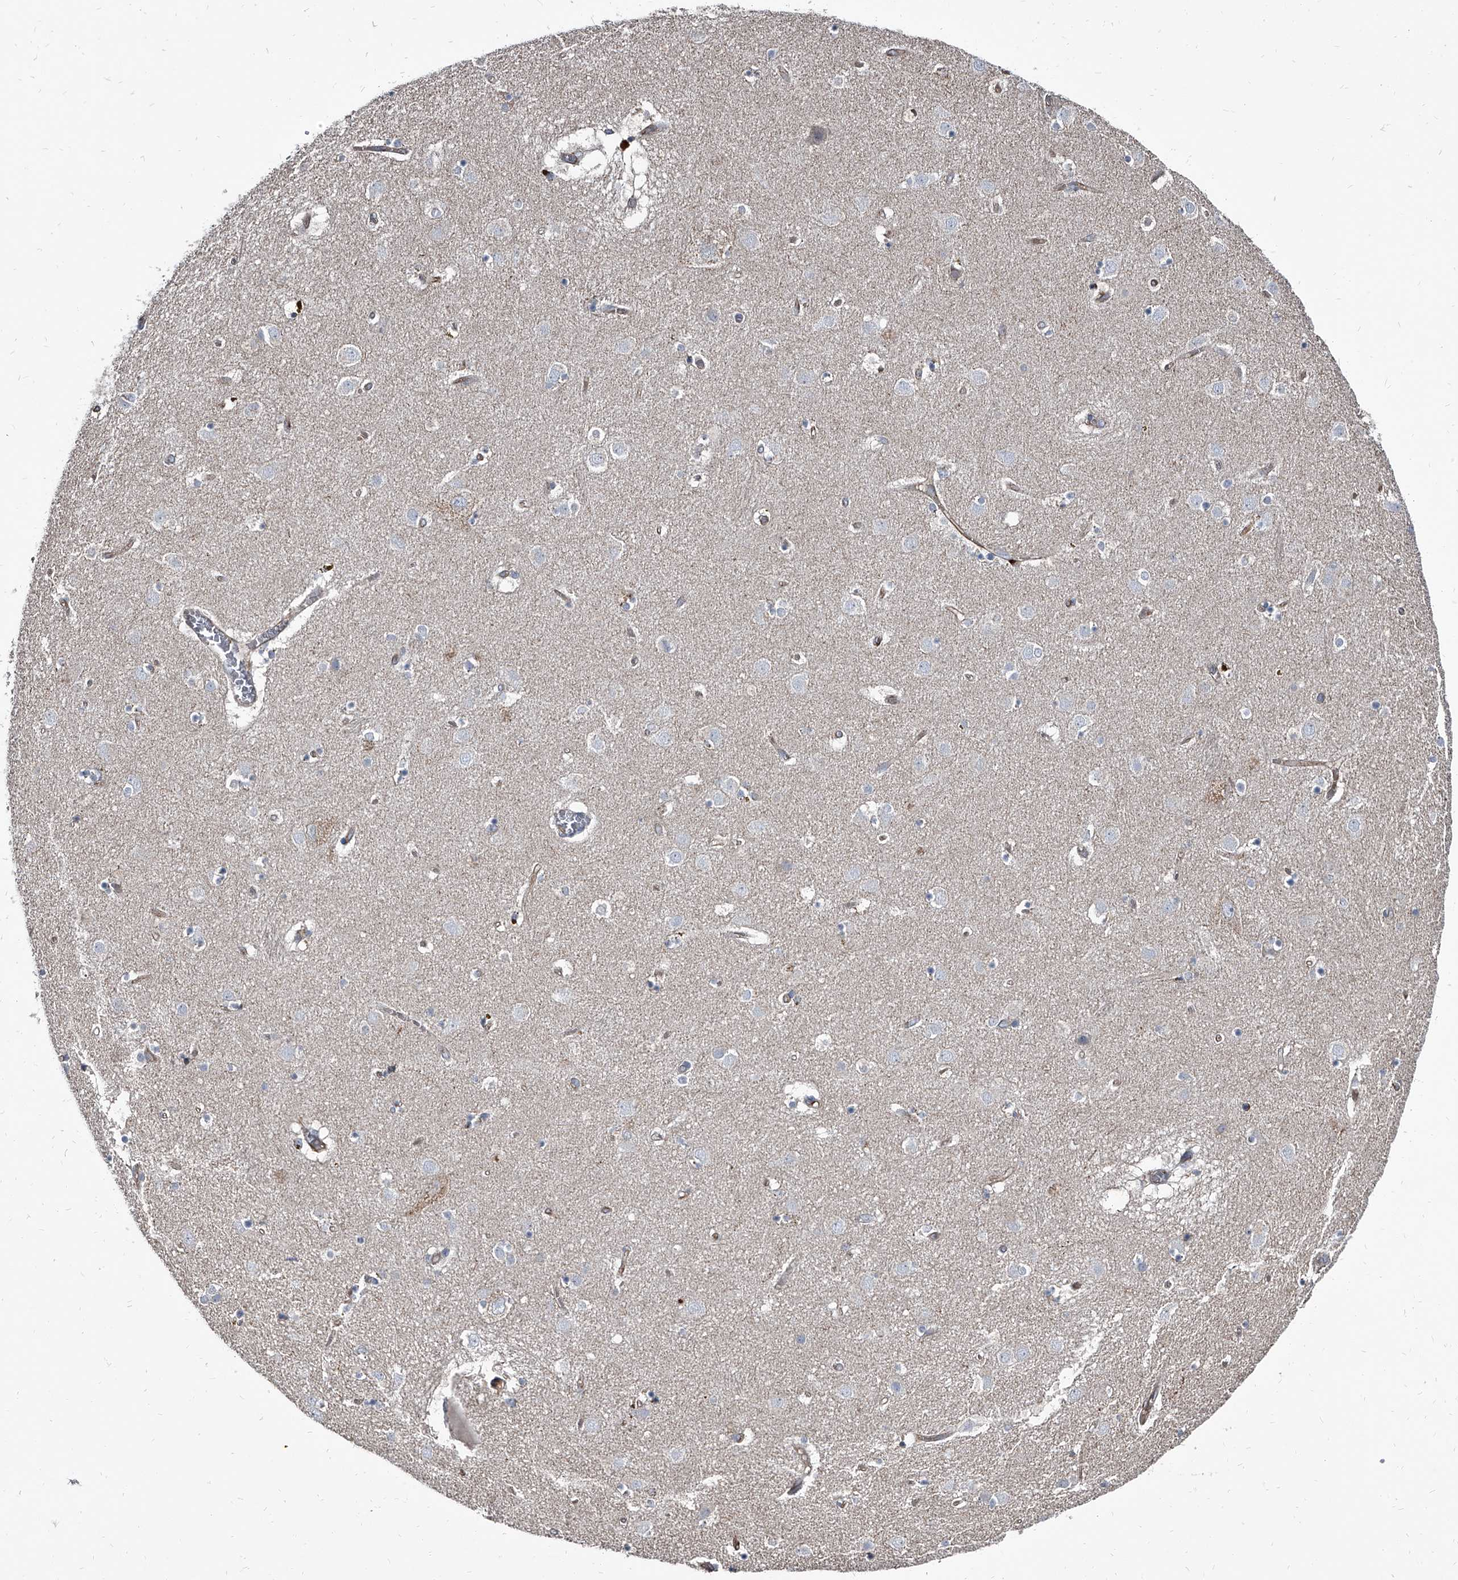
{"staining": {"intensity": "negative", "quantity": "none", "location": "none"}, "tissue": "caudate", "cell_type": "Glial cells", "image_type": "normal", "snomed": [{"axis": "morphology", "description": "Normal tissue, NOS"}, {"axis": "topography", "description": "Lateral ventricle wall"}], "caption": "The immunohistochemistry (IHC) micrograph has no significant positivity in glial cells of caudate.", "gene": "PGLYRP3", "patient": {"sex": "male", "age": 70}}